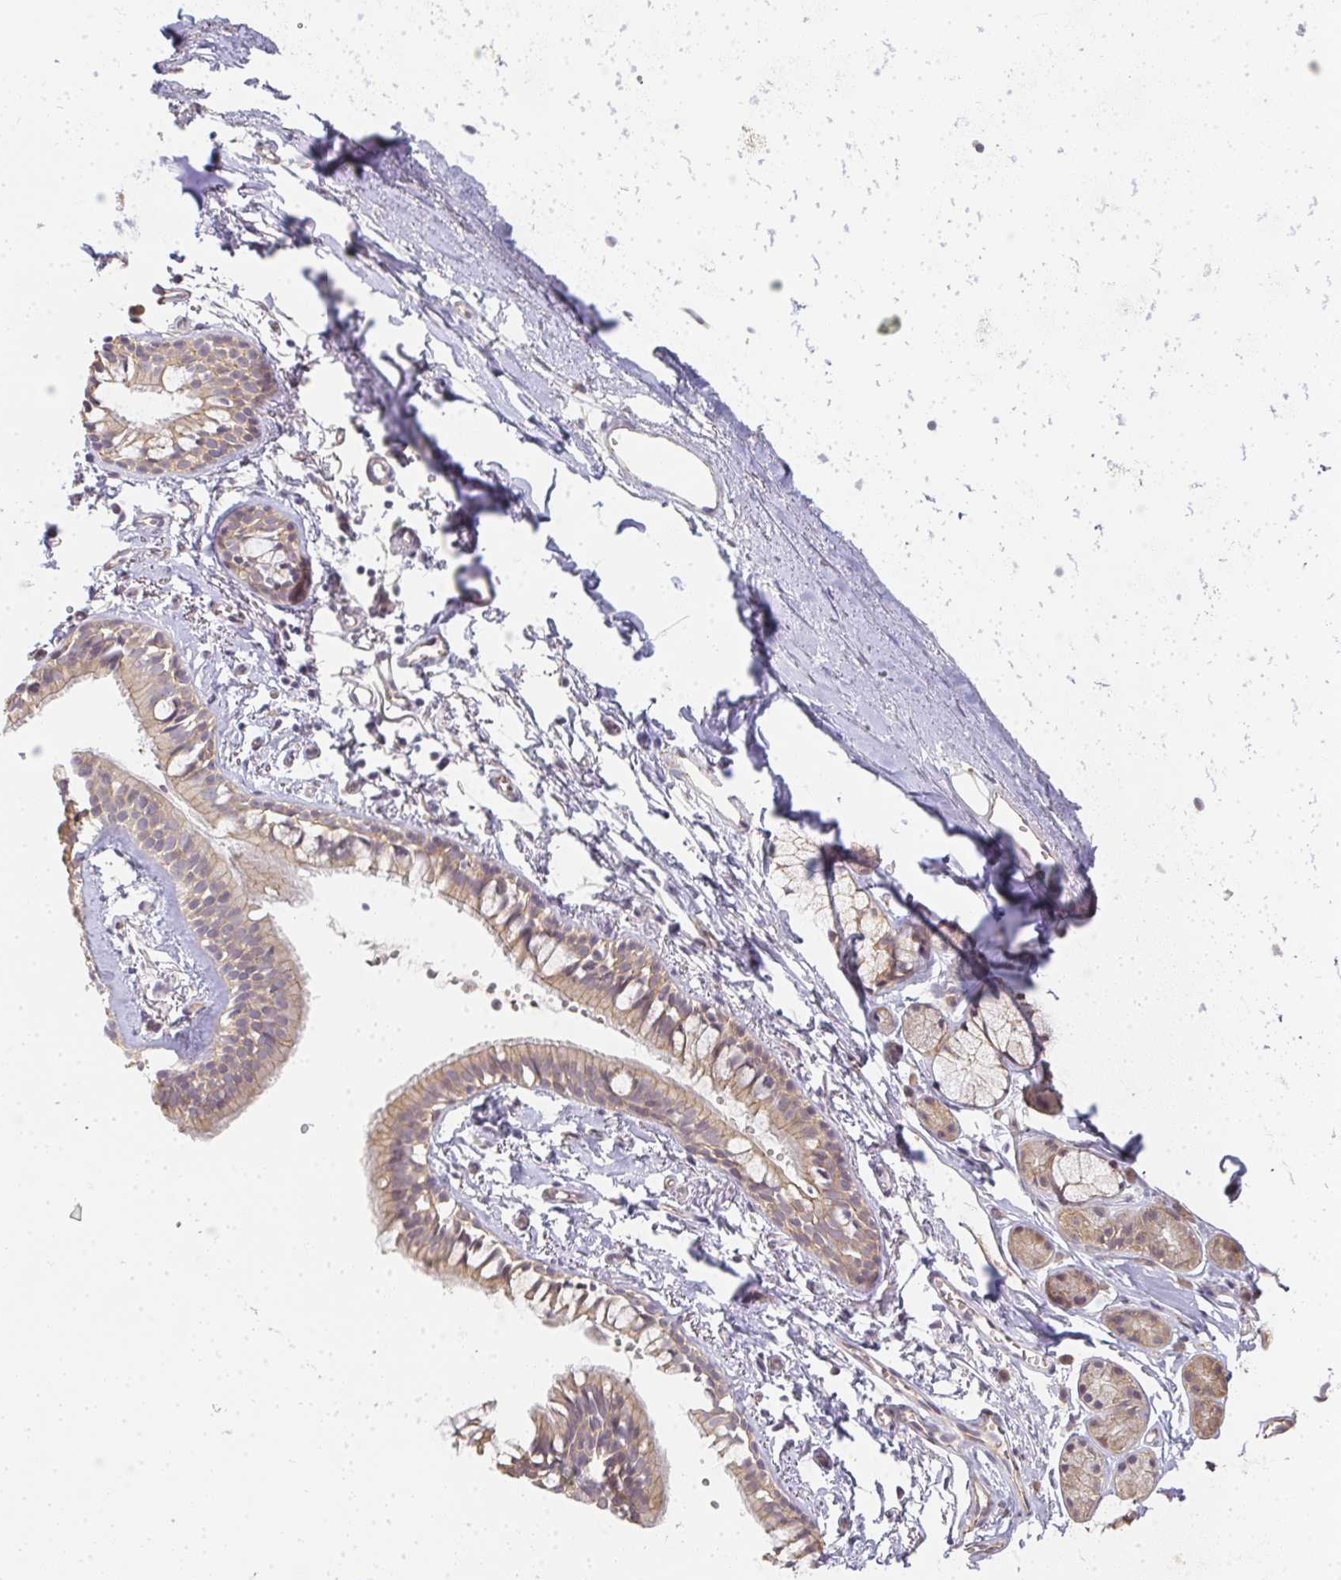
{"staining": {"intensity": "weak", "quantity": "25%-75%", "location": "cytoplasmic/membranous"}, "tissue": "bronchus", "cell_type": "Respiratory epithelial cells", "image_type": "normal", "snomed": [{"axis": "morphology", "description": "Normal tissue, NOS"}, {"axis": "topography", "description": "Cartilage tissue"}, {"axis": "topography", "description": "Bronchus"}, {"axis": "topography", "description": "Peripheral nerve tissue"}], "caption": "IHC (DAB) staining of normal bronchus reveals weak cytoplasmic/membranous protein staining in about 25%-75% of respiratory epithelial cells.", "gene": "SLC35B3", "patient": {"sex": "female", "age": 59}}